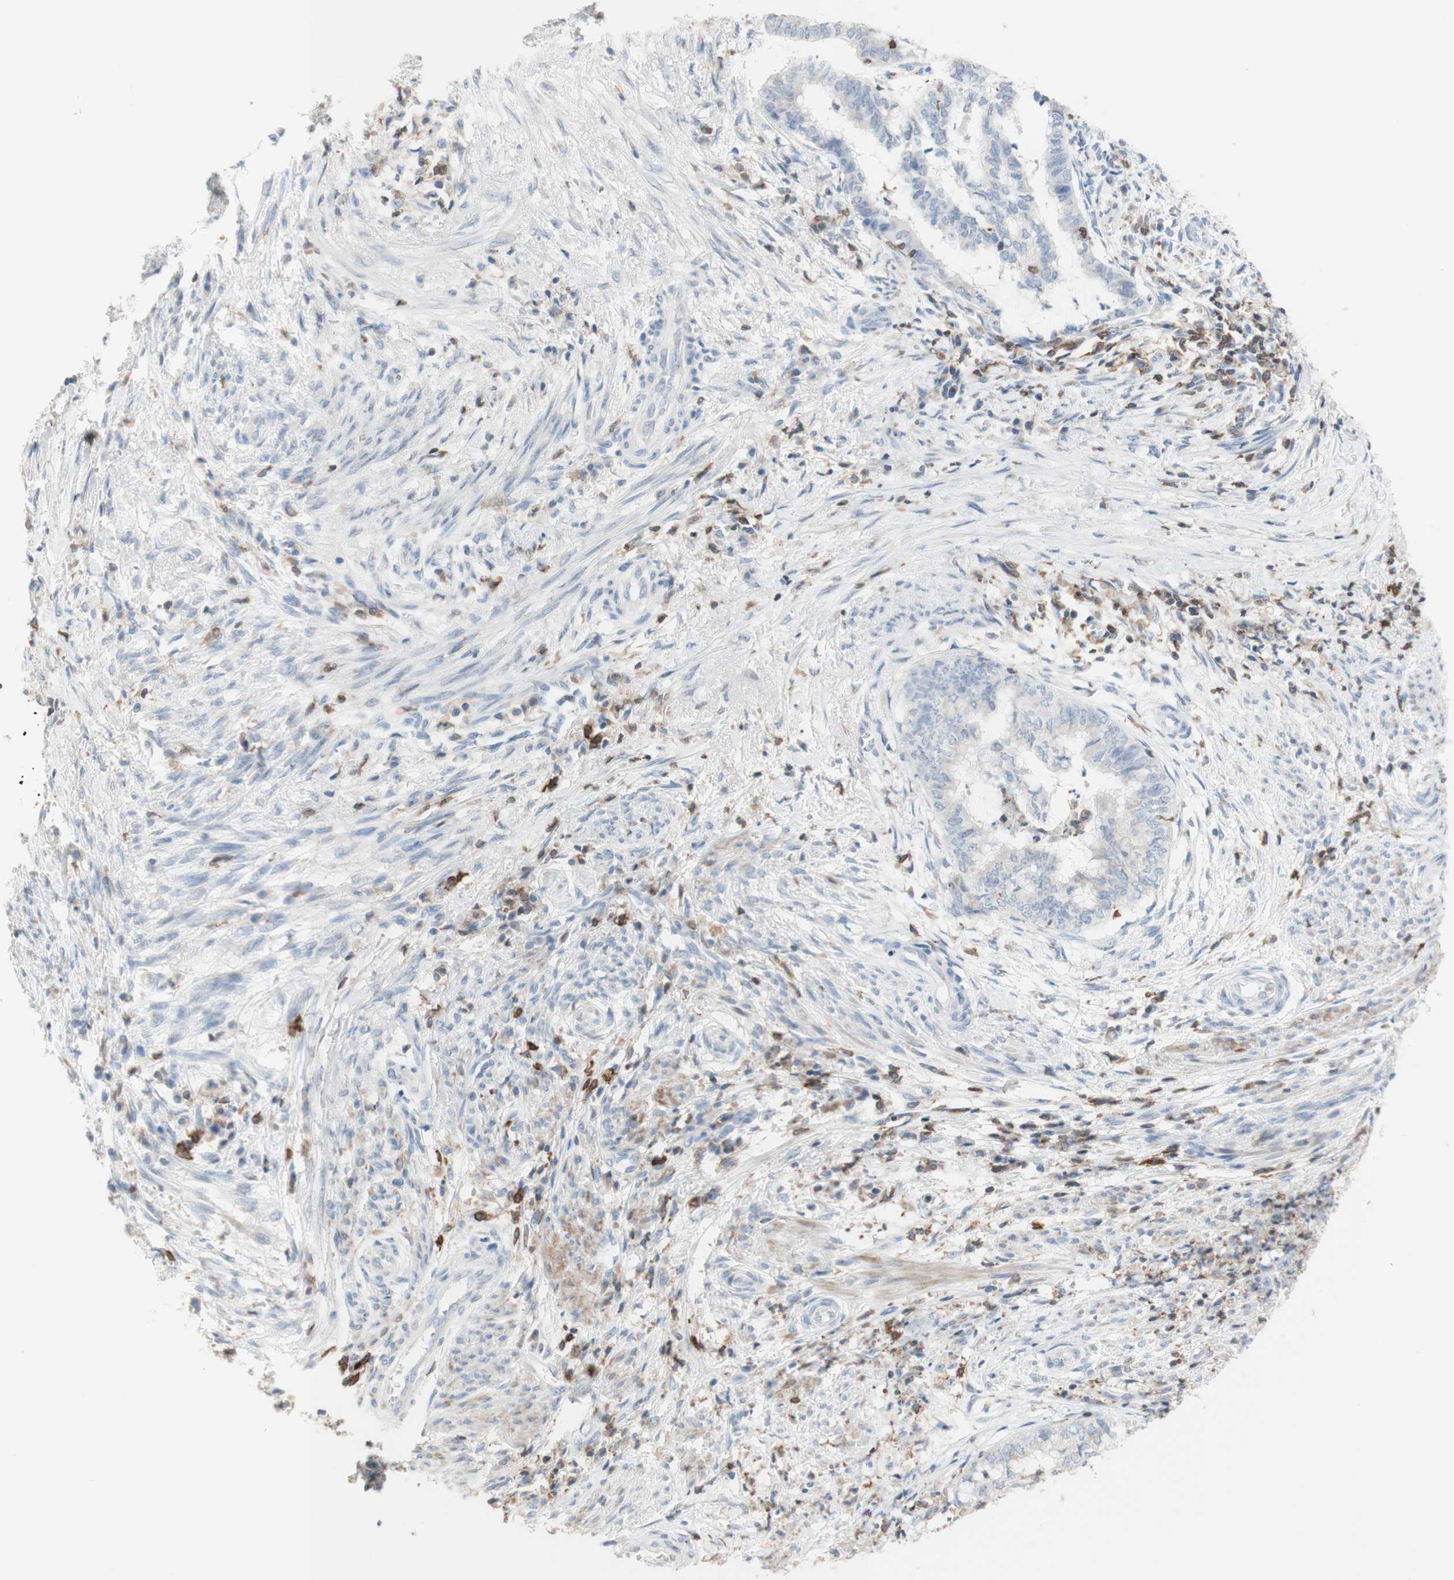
{"staining": {"intensity": "negative", "quantity": "none", "location": "none"}, "tissue": "endometrial cancer", "cell_type": "Tumor cells", "image_type": "cancer", "snomed": [{"axis": "morphology", "description": "Necrosis, NOS"}, {"axis": "morphology", "description": "Adenocarcinoma, NOS"}, {"axis": "topography", "description": "Endometrium"}], "caption": "DAB immunohistochemical staining of human adenocarcinoma (endometrial) shows no significant positivity in tumor cells. The staining is performed using DAB (3,3'-diaminobenzidine) brown chromogen with nuclei counter-stained in using hematoxylin.", "gene": "SPINK6", "patient": {"sex": "female", "age": 79}}